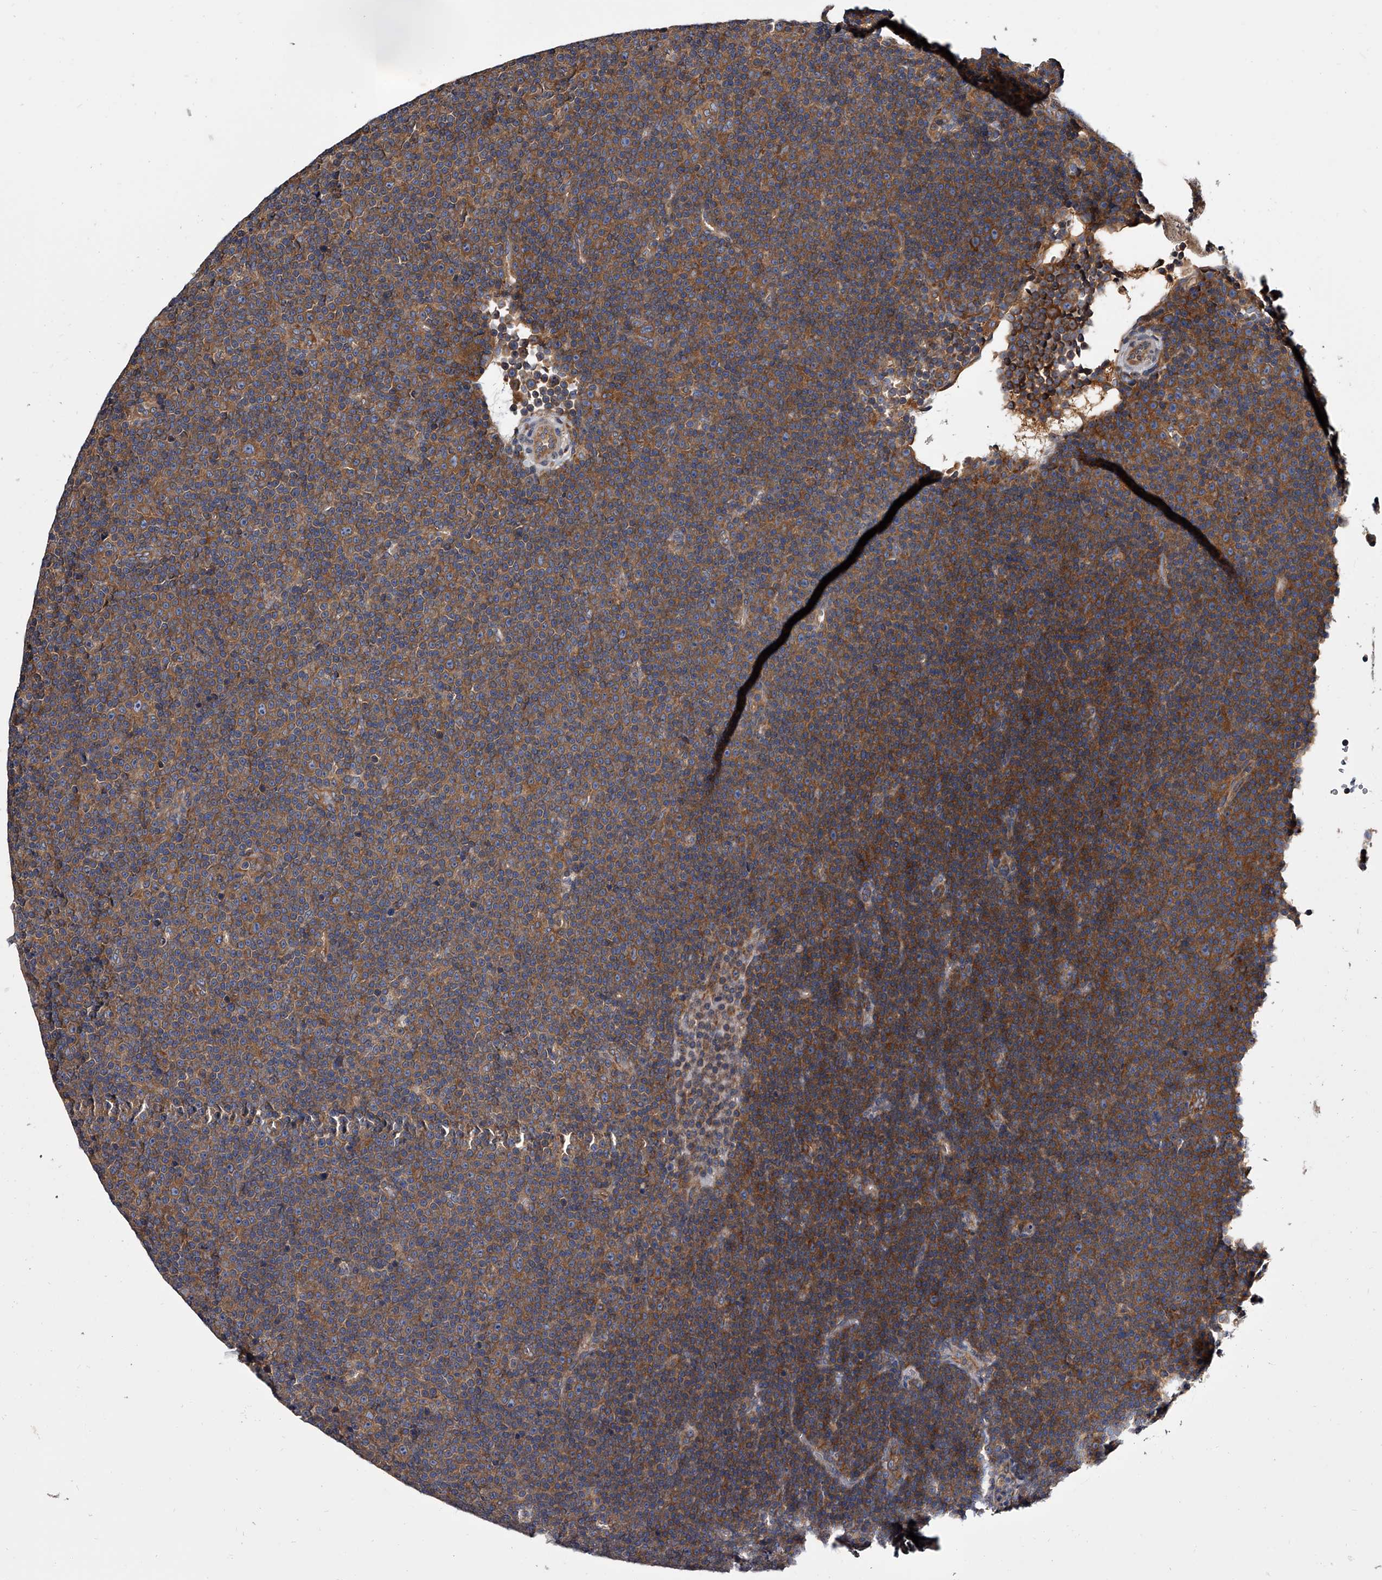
{"staining": {"intensity": "moderate", "quantity": ">75%", "location": "cytoplasmic/membranous"}, "tissue": "lymphoma", "cell_type": "Tumor cells", "image_type": "cancer", "snomed": [{"axis": "morphology", "description": "Malignant lymphoma, non-Hodgkin's type, Low grade"}, {"axis": "topography", "description": "Lymph node"}], "caption": "Protein expression analysis of malignant lymphoma, non-Hodgkin's type (low-grade) reveals moderate cytoplasmic/membranous positivity in about >75% of tumor cells.", "gene": "GAPVD1", "patient": {"sex": "female", "age": 67}}